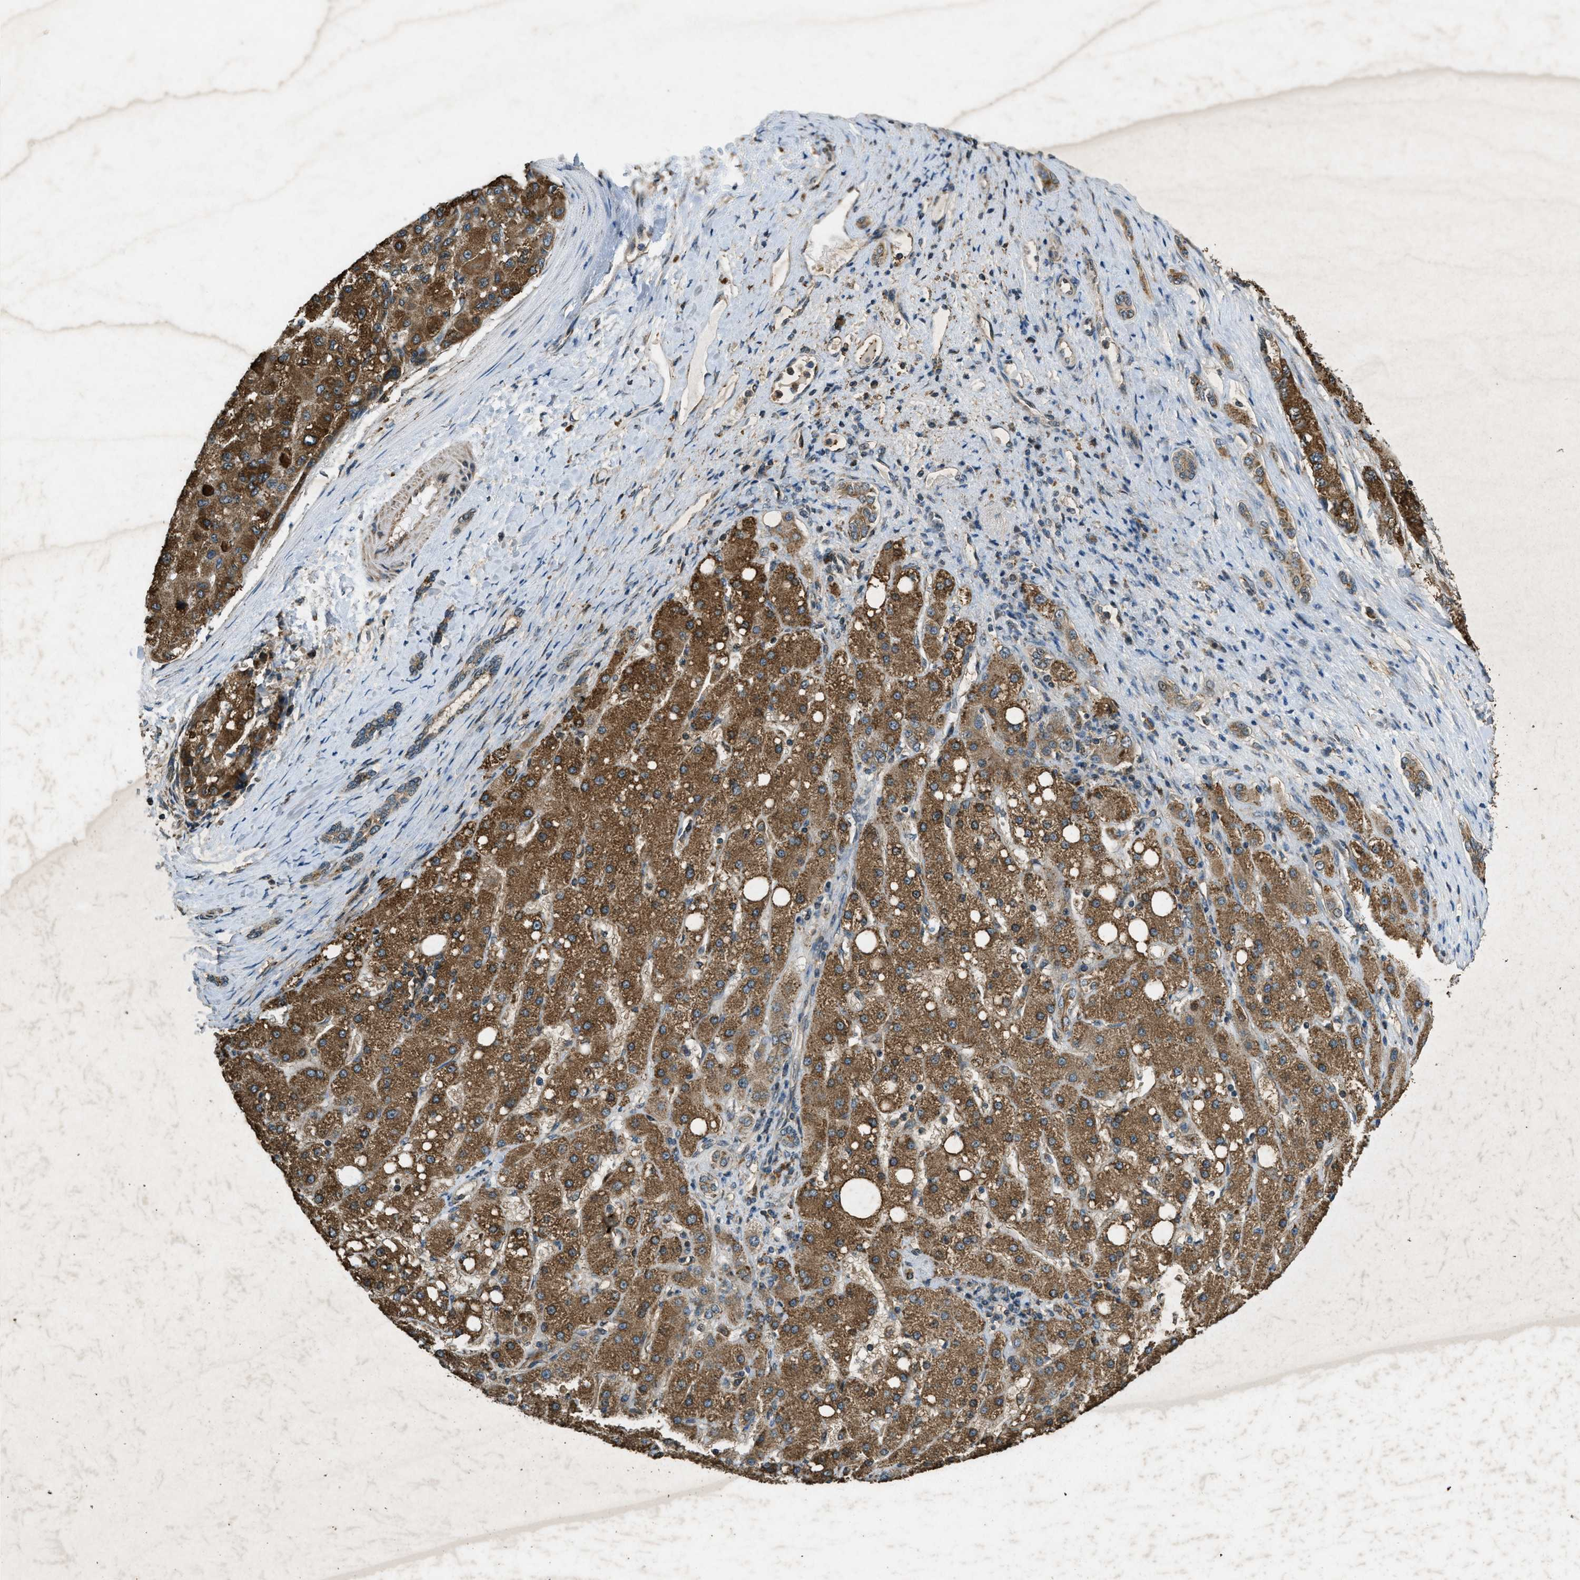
{"staining": {"intensity": "moderate", "quantity": ">75%", "location": "cytoplasmic/membranous"}, "tissue": "liver cancer", "cell_type": "Tumor cells", "image_type": "cancer", "snomed": [{"axis": "morphology", "description": "Carcinoma, Hepatocellular, NOS"}, {"axis": "topography", "description": "Liver"}], "caption": "Liver cancer tissue shows moderate cytoplasmic/membranous expression in about >75% of tumor cells, visualized by immunohistochemistry.", "gene": "PPP1R15A", "patient": {"sex": "male", "age": 80}}